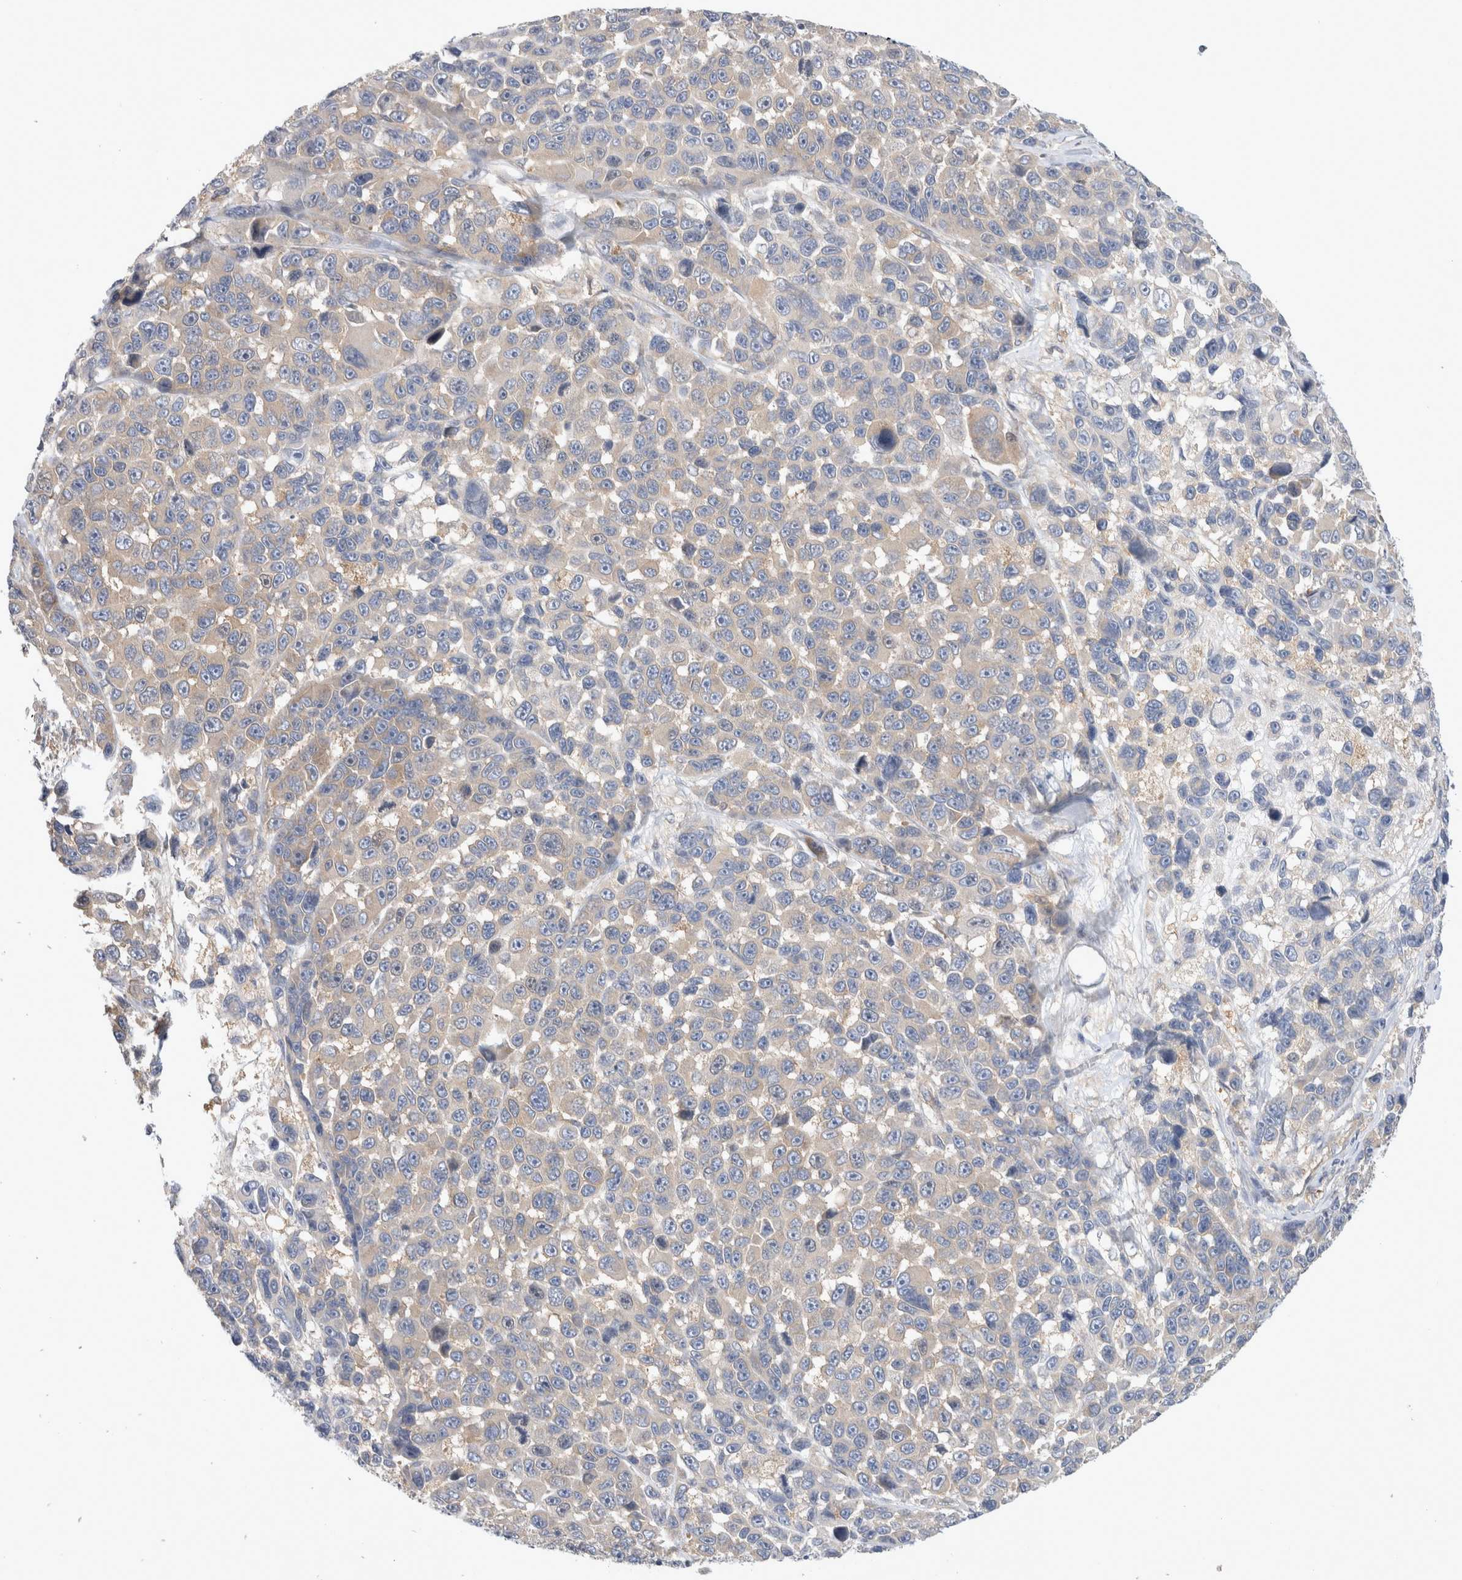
{"staining": {"intensity": "weak", "quantity": ">75%", "location": "cytoplasmic/membranous"}, "tissue": "melanoma", "cell_type": "Tumor cells", "image_type": "cancer", "snomed": [{"axis": "morphology", "description": "Malignant melanoma, NOS"}, {"axis": "topography", "description": "Skin"}], "caption": "The immunohistochemical stain highlights weak cytoplasmic/membranous positivity in tumor cells of melanoma tissue.", "gene": "CDCA7L", "patient": {"sex": "male", "age": 53}}